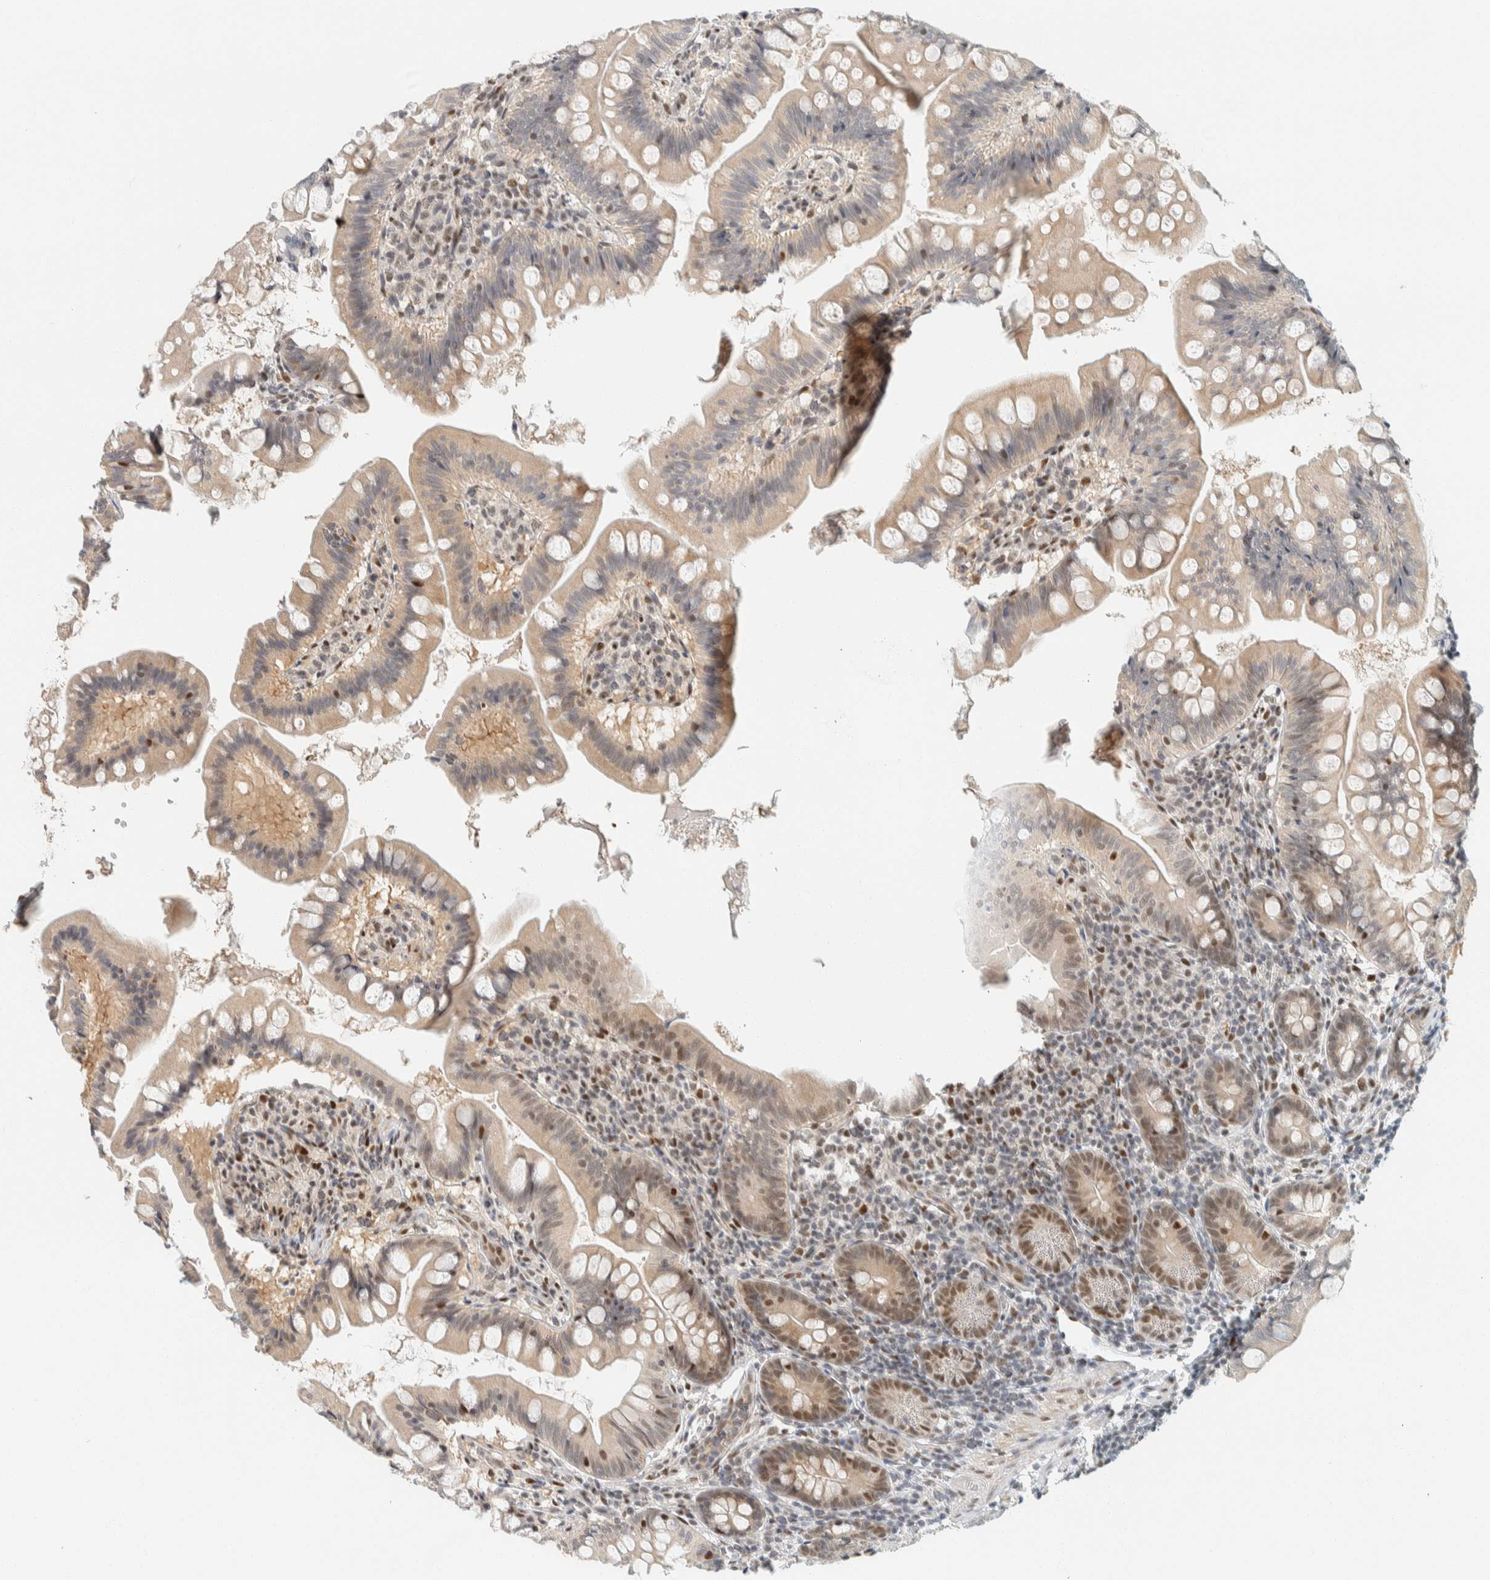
{"staining": {"intensity": "moderate", "quantity": "25%-75%", "location": "nuclear"}, "tissue": "small intestine", "cell_type": "Glandular cells", "image_type": "normal", "snomed": [{"axis": "morphology", "description": "Normal tissue, NOS"}, {"axis": "topography", "description": "Small intestine"}], "caption": "This micrograph demonstrates unremarkable small intestine stained with immunohistochemistry to label a protein in brown. The nuclear of glandular cells show moderate positivity for the protein. Nuclei are counter-stained blue.", "gene": "ZNF683", "patient": {"sex": "male", "age": 7}}